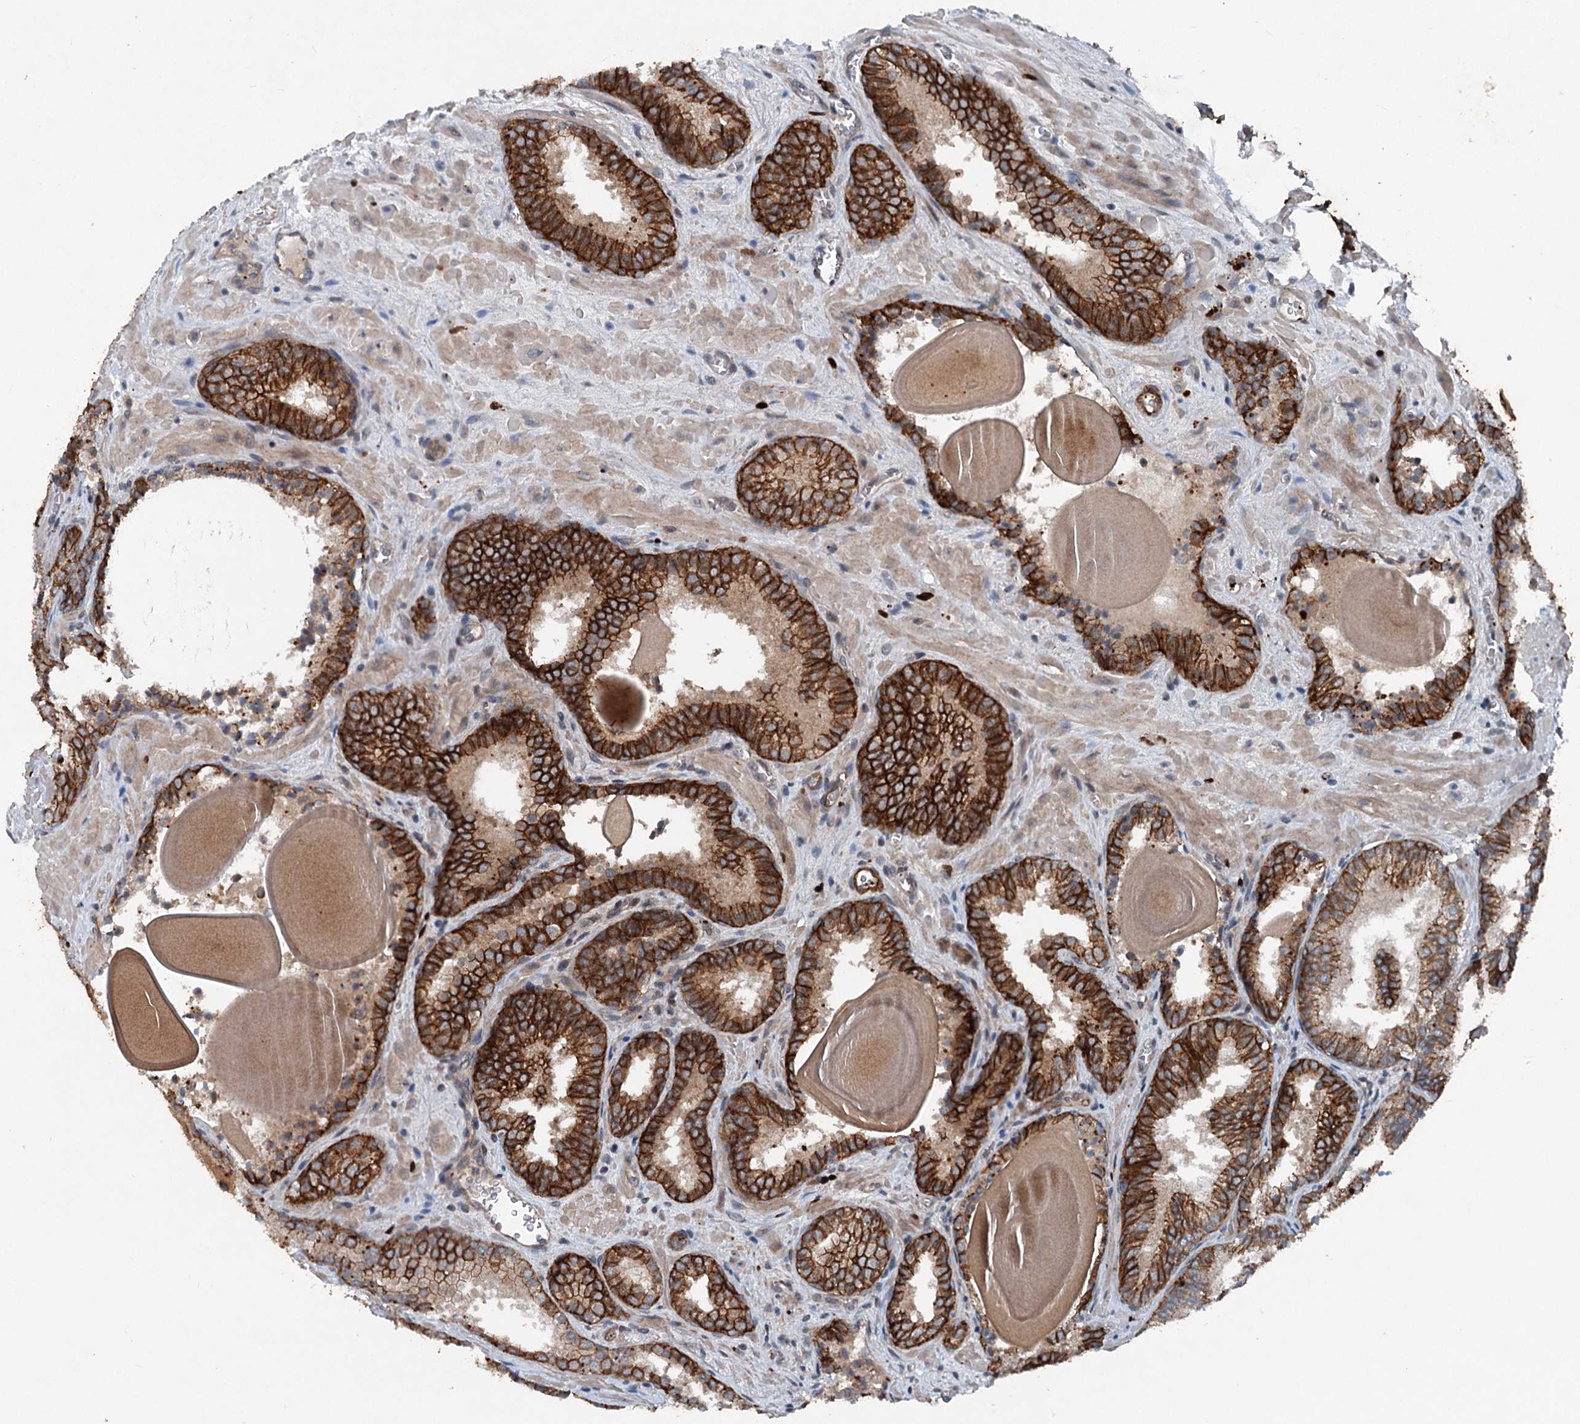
{"staining": {"intensity": "strong", "quantity": ">75%", "location": "cytoplasmic/membranous"}, "tissue": "prostate cancer", "cell_type": "Tumor cells", "image_type": "cancer", "snomed": [{"axis": "morphology", "description": "Adenocarcinoma, High grade"}, {"axis": "topography", "description": "Prostate"}], "caption": "Immunohistochemical staining of human prostate high-grade adenocarcinoma demonstrates high levels of strong cytoplasmic/membranous expression in approximately >75% of tumor cells. (DAB (3,3'-diaminobenzidine) IHC with brightfield microscopy, high magnification).", "gene": "N4BP2L2", "patient": {"sex": "male", "age": 66}}